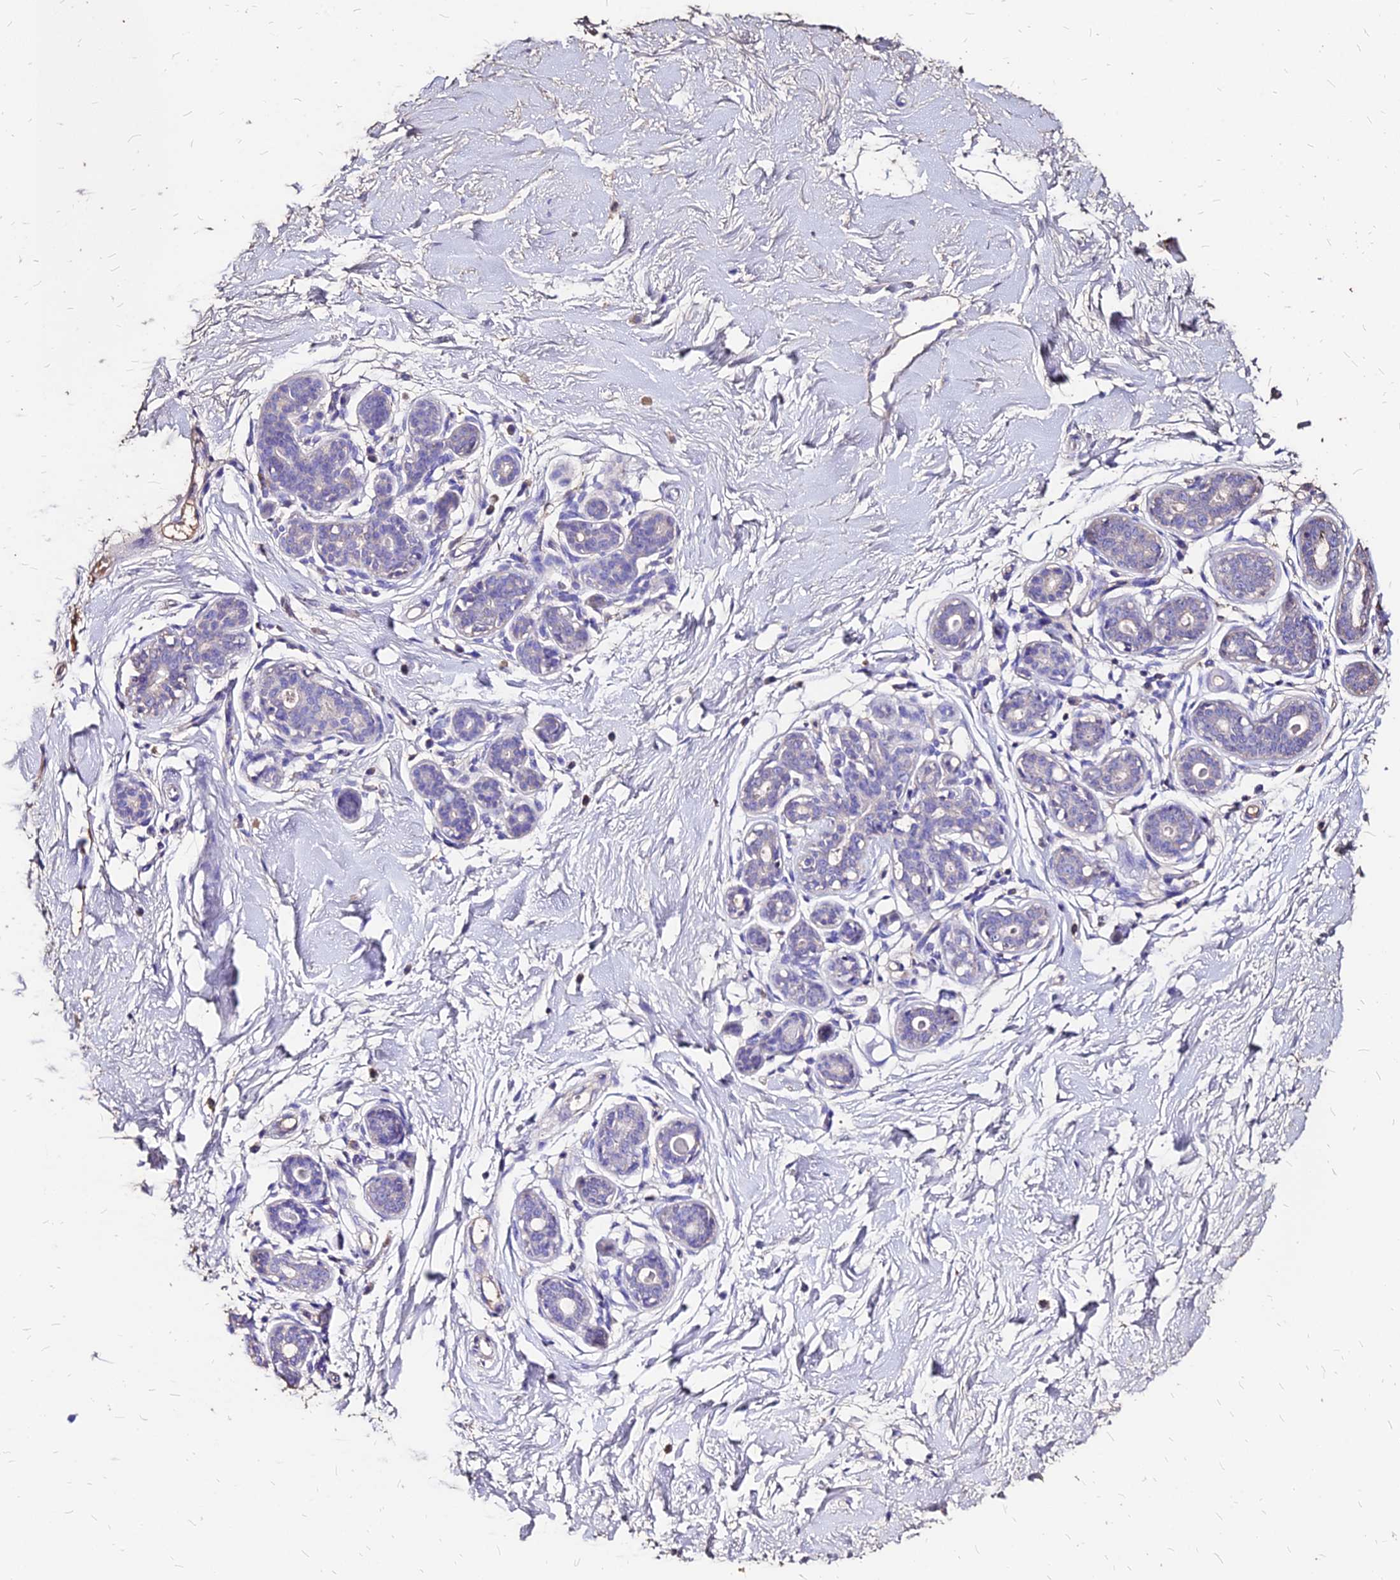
{"staining": {"intensity": "negative", "quantity": "none", "location": "none"}, "tissue": "breast", "cell_type": "Adipocytes", "image_type": "normal", "snomed": [{"axis": "morphology", "description": "Normal tissue, NOS"}, {"axis": "morphology", "description": "Adenoma, NOS"}, {"axis": "topography", "description": "Breast"}], "caption": "This is an immunohistochemistry micrograph of normal human breast. There is no positivity in adipocytes.", "gene": "NME5", "patient": {"sex": "female", "age": 23}}